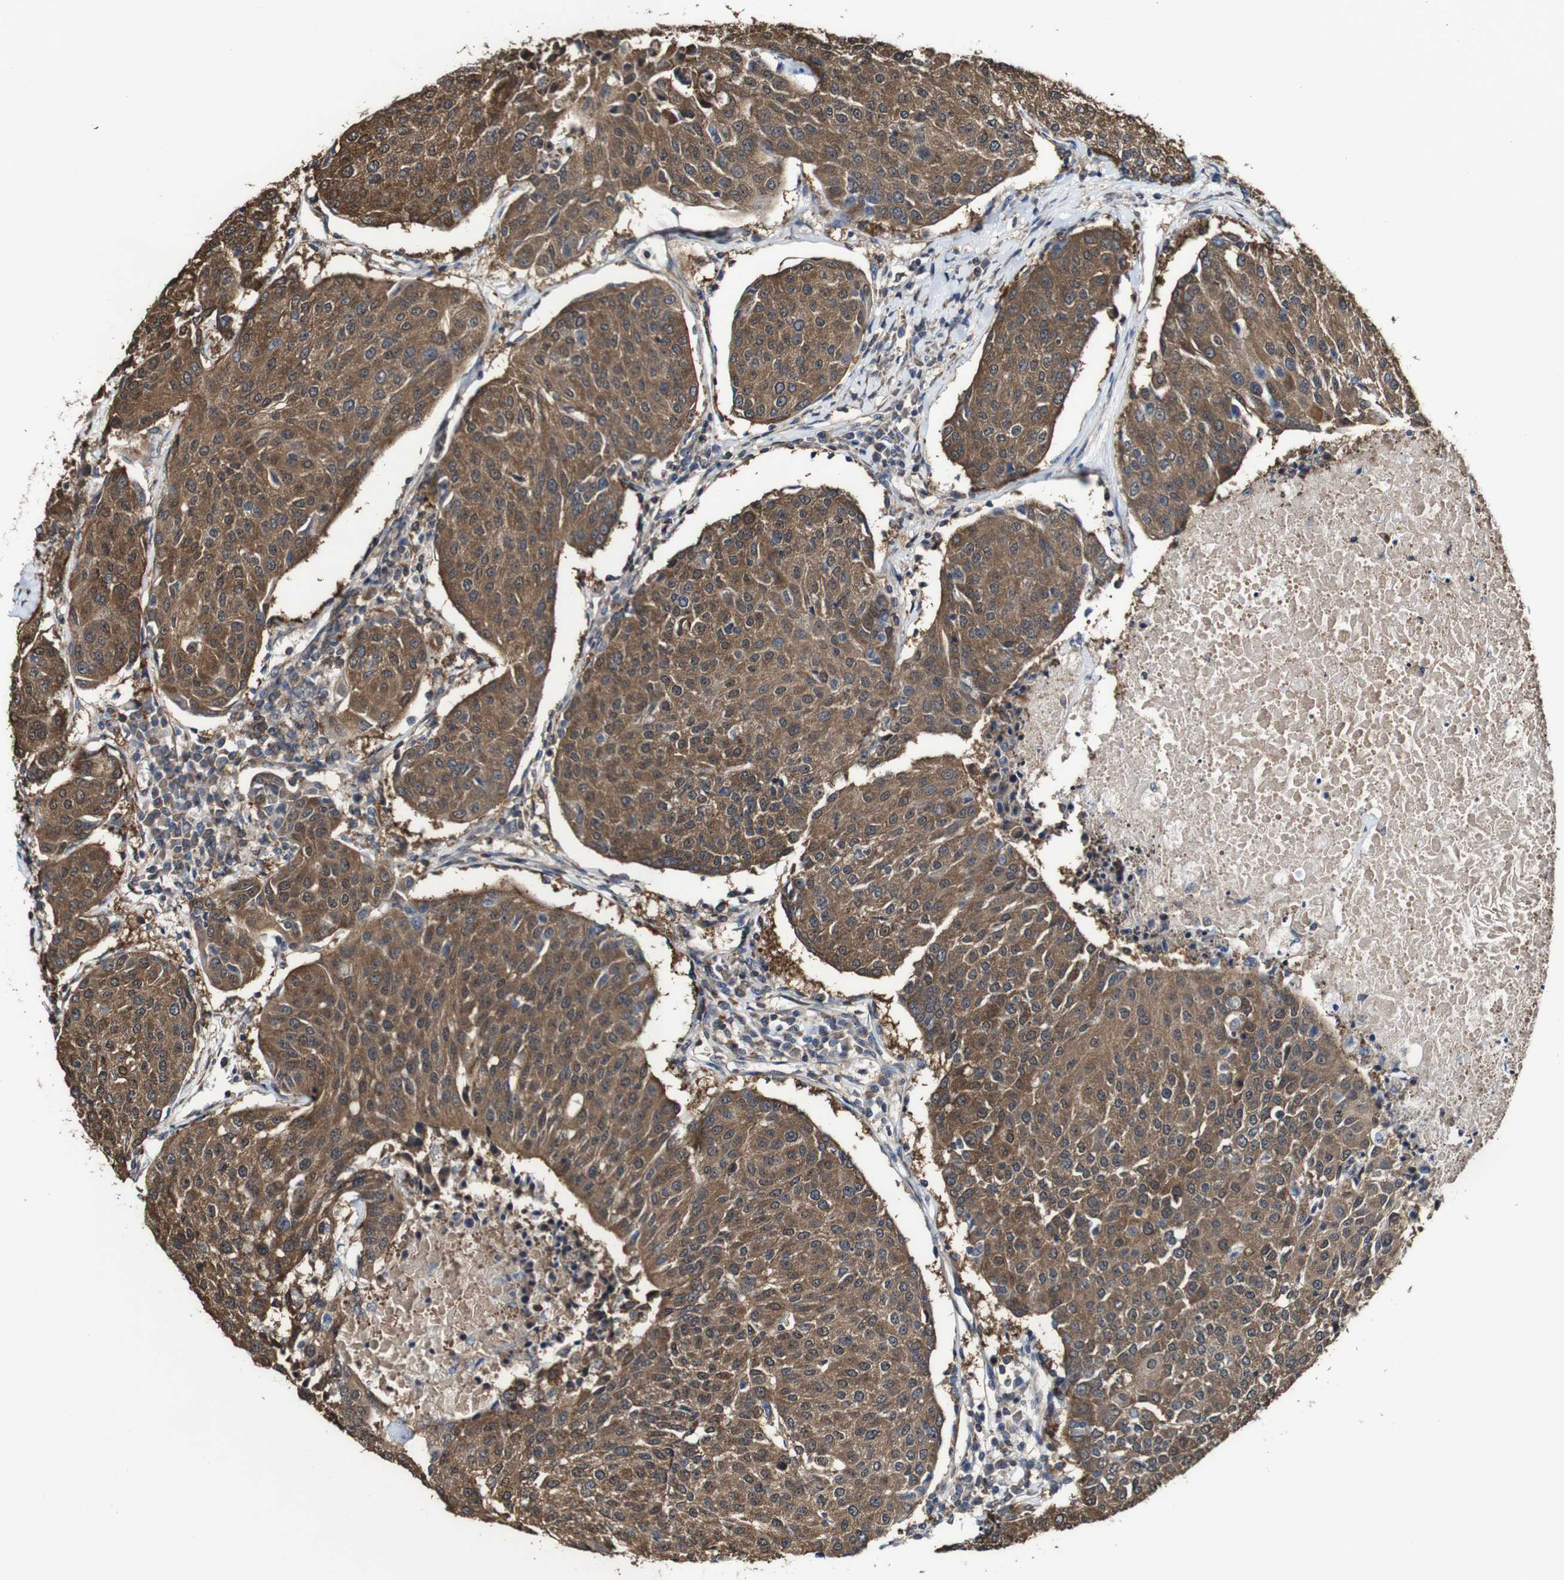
{"staining": {"intensity": "moderate", "quantity": ">75%", "location": "cytoplasmic/membranous"}, "tissue": "urothelial cancer", "cell_type": "Tumor cells", "image_type": "cancer", "snomed": [{"axis": "morphology", "description": "Urothelial carcinoma, High grade"}, {"axis": "topography", "description": "Urinary bladder"}], "caption": "Urothelial cancer stained with a brown dye reveals moderate cytoplasmic/membranous positive staining in about >75% of tumor cells.", "gene": "PTPRR", "patient": {"sex": "female", "age": 85}}